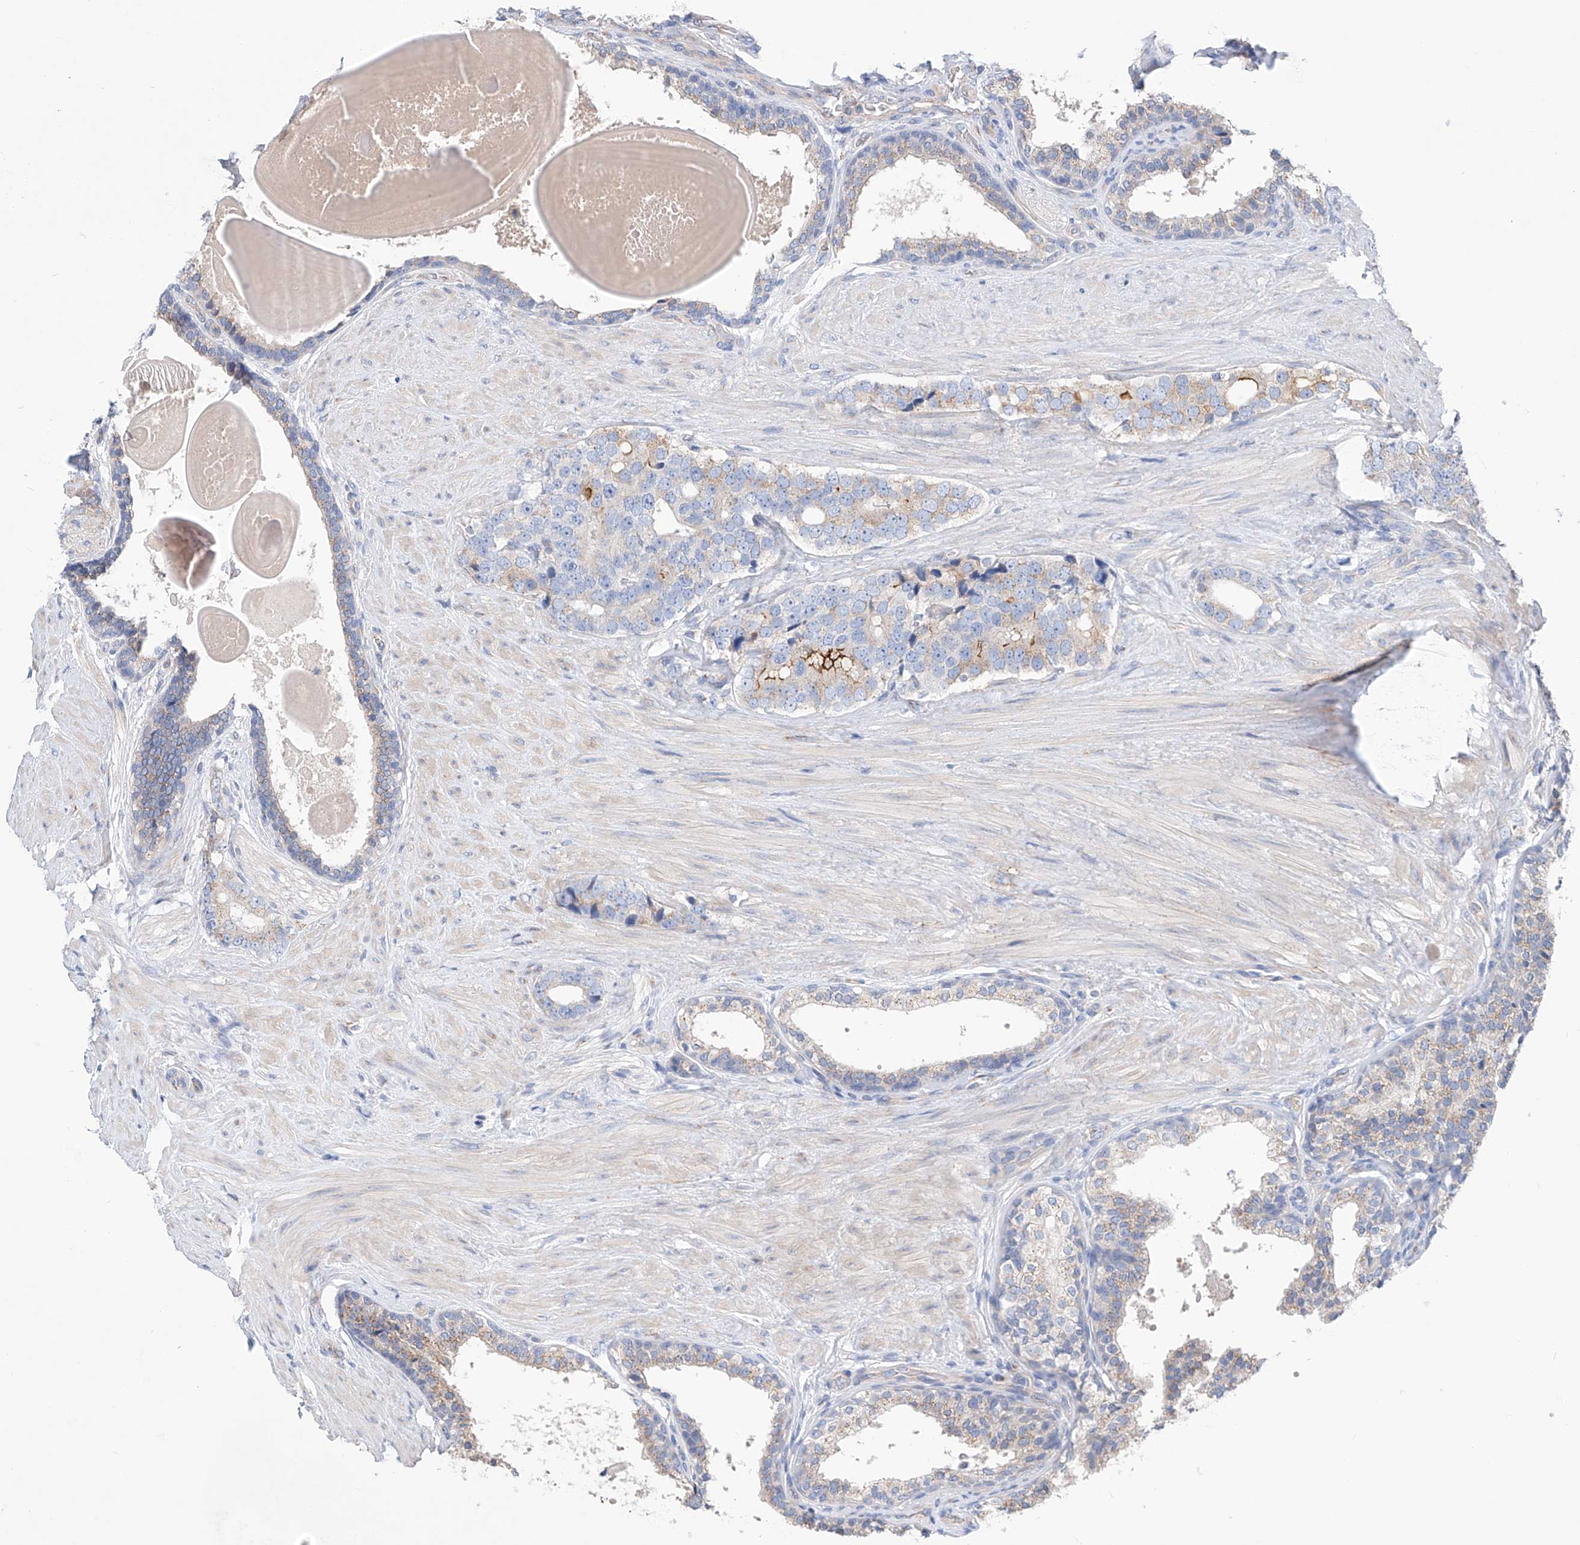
{"staining": {"intensity": "weak", "quantity": "25%-75%", "location": "cytoplasmic/membranous"}, "tissue": "prostate cancer", "cell_type": "Tumor cells", "image_type": "cancer", "snomed": [{"axis": "morphology", "description": "Adenocarcinoma, High grade"}, {"axis": "topography", "description": "Prostate"}], "caption": "A low amount of weak cytoplasmic/membranous expression is present in approximately 25%-75% of tumor cells in adenocarcinoma (high-grade) (prostate) tissue.", "gene": "SLC22A7", "patient": {"sex": "male", "age": 56}}